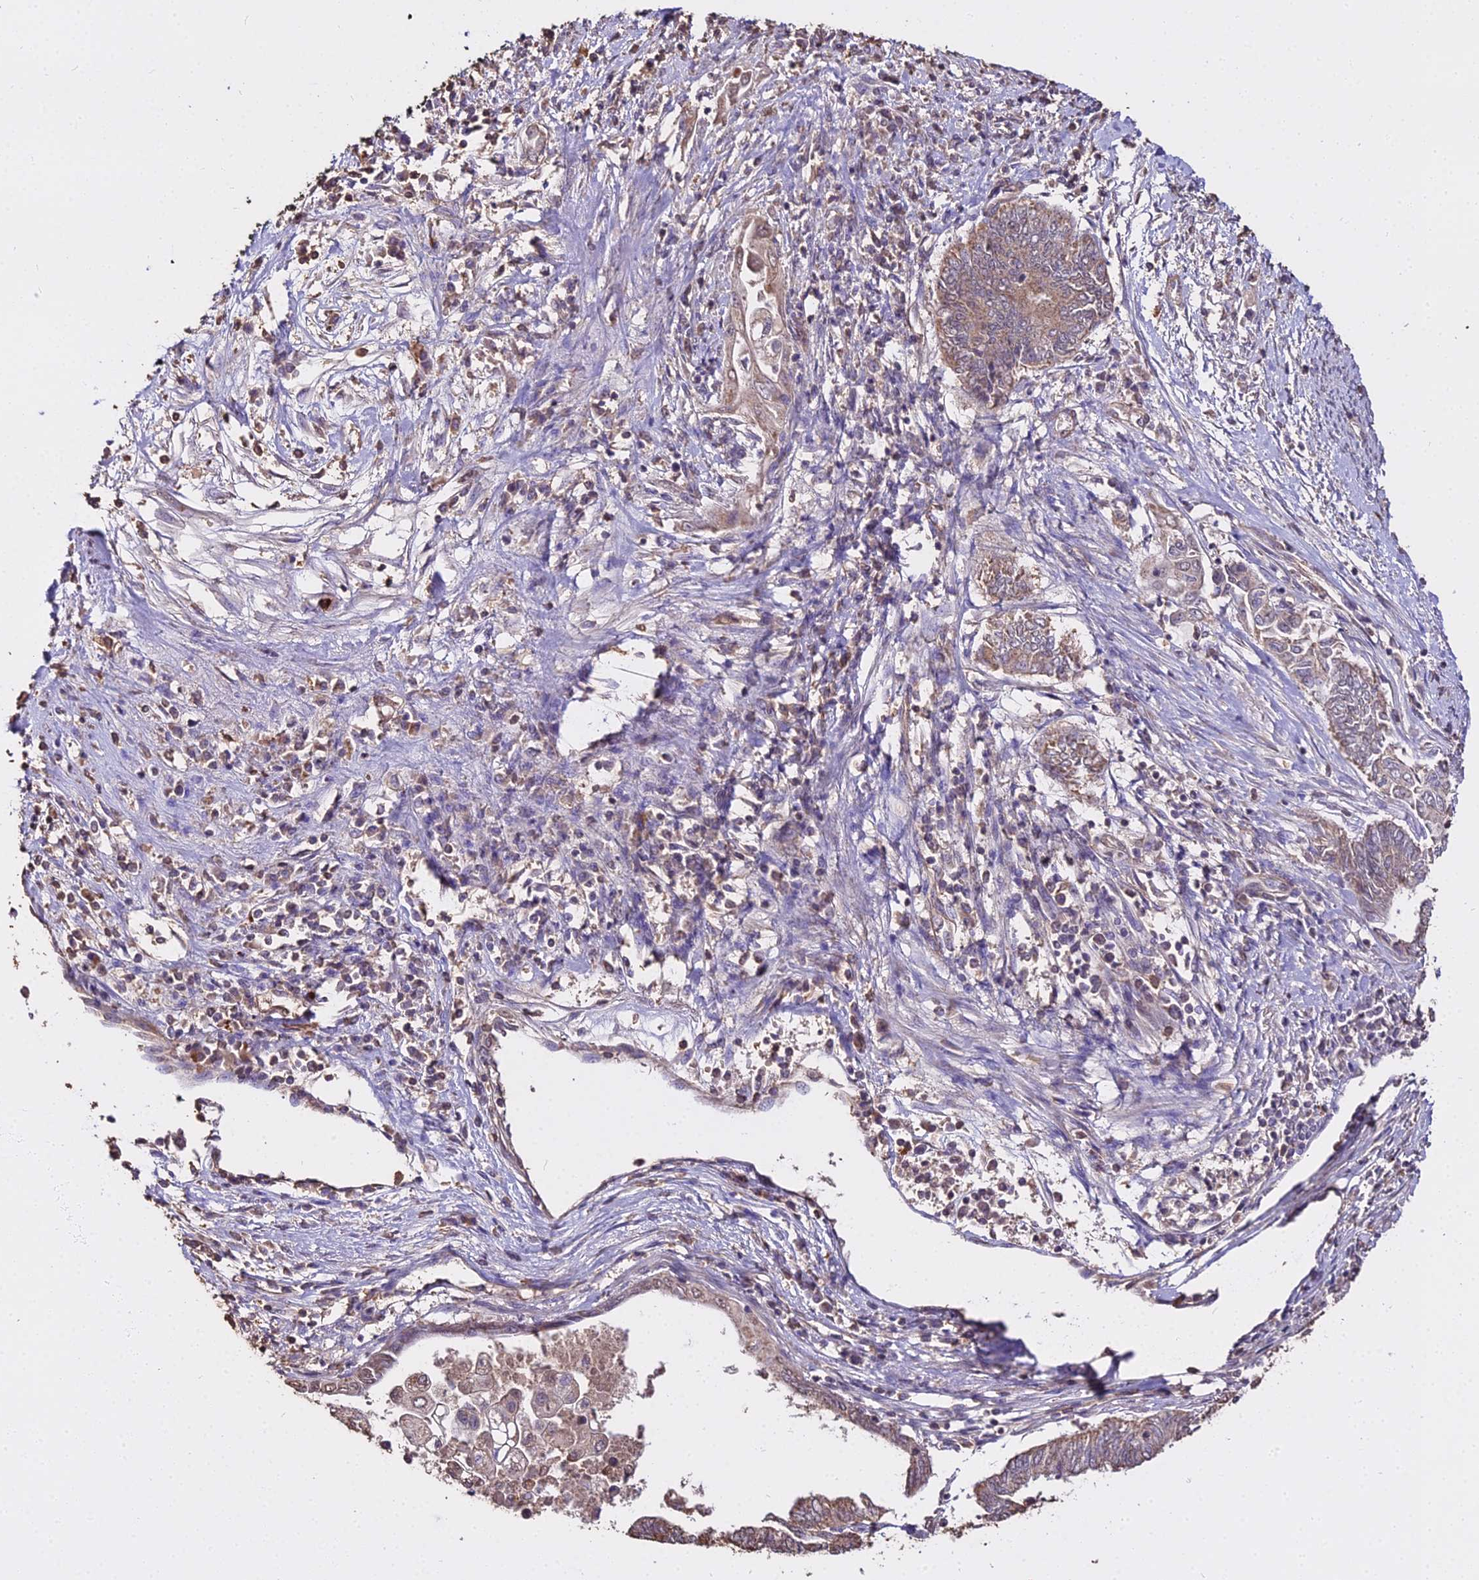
{"staining": {"intensity": "weak", "quantity": ">75%", "location": "cytoplasmic/membranous"}, "tissue": "endometrial cancer", "cell_type": "Tumor cells", "image_type": "cancer", "snomed": [{"axis": "morphology", "description": "Adenocarcinoma, NOS"}, {"axis": "topography", "description": "Uterus"}, {"axis": "topography", "description": "Endometrium"}], "caption": "Immunohistochemical staining of human endometrial adenocarcinoma shows low levels of weak cytoplasmic/membranous protein staining in approximately >75% of tumor cells.", "gene": "METTL13", "patient": {"sex": "female", "age": 70}}